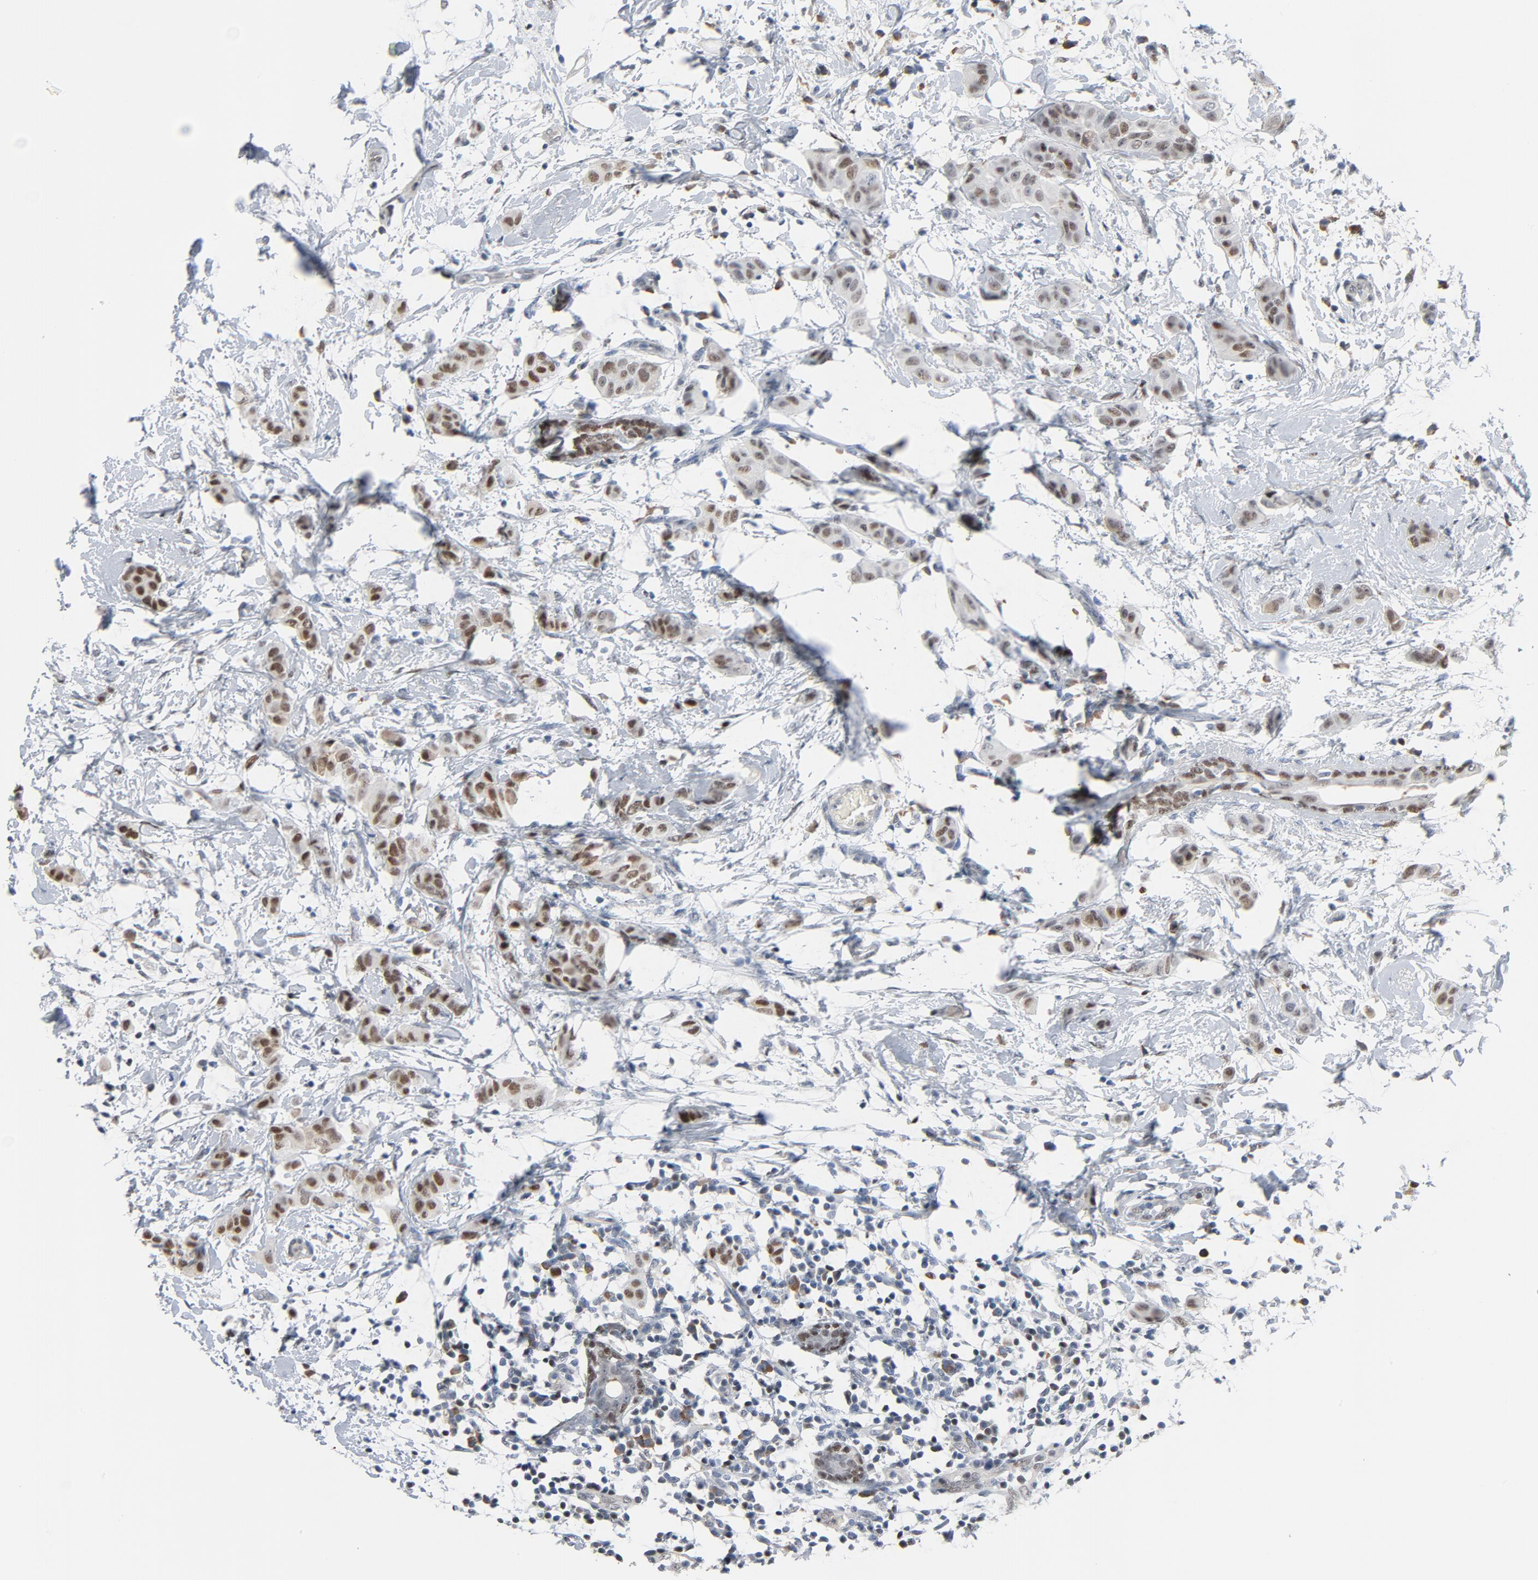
{"staining": {"intensity": "moderate", "quantity": ">75%", "location": "nuclear"}, "tissue": "breast cancer", "cell_type": "Tumor cells", "image_type": "cancer", "snomed": [{"axis": "morphology", "description": "Duct carcinoma"}, {"axis": "topography", "description": "Breast"}], "caption": "A brown stain shows moderate nuclear positivity of a protein in human breast cancer (invasive ductal carcinoma) tumor cells.", "gene": "FOXP1", "patient": {"sex": "female", "age": 40}}